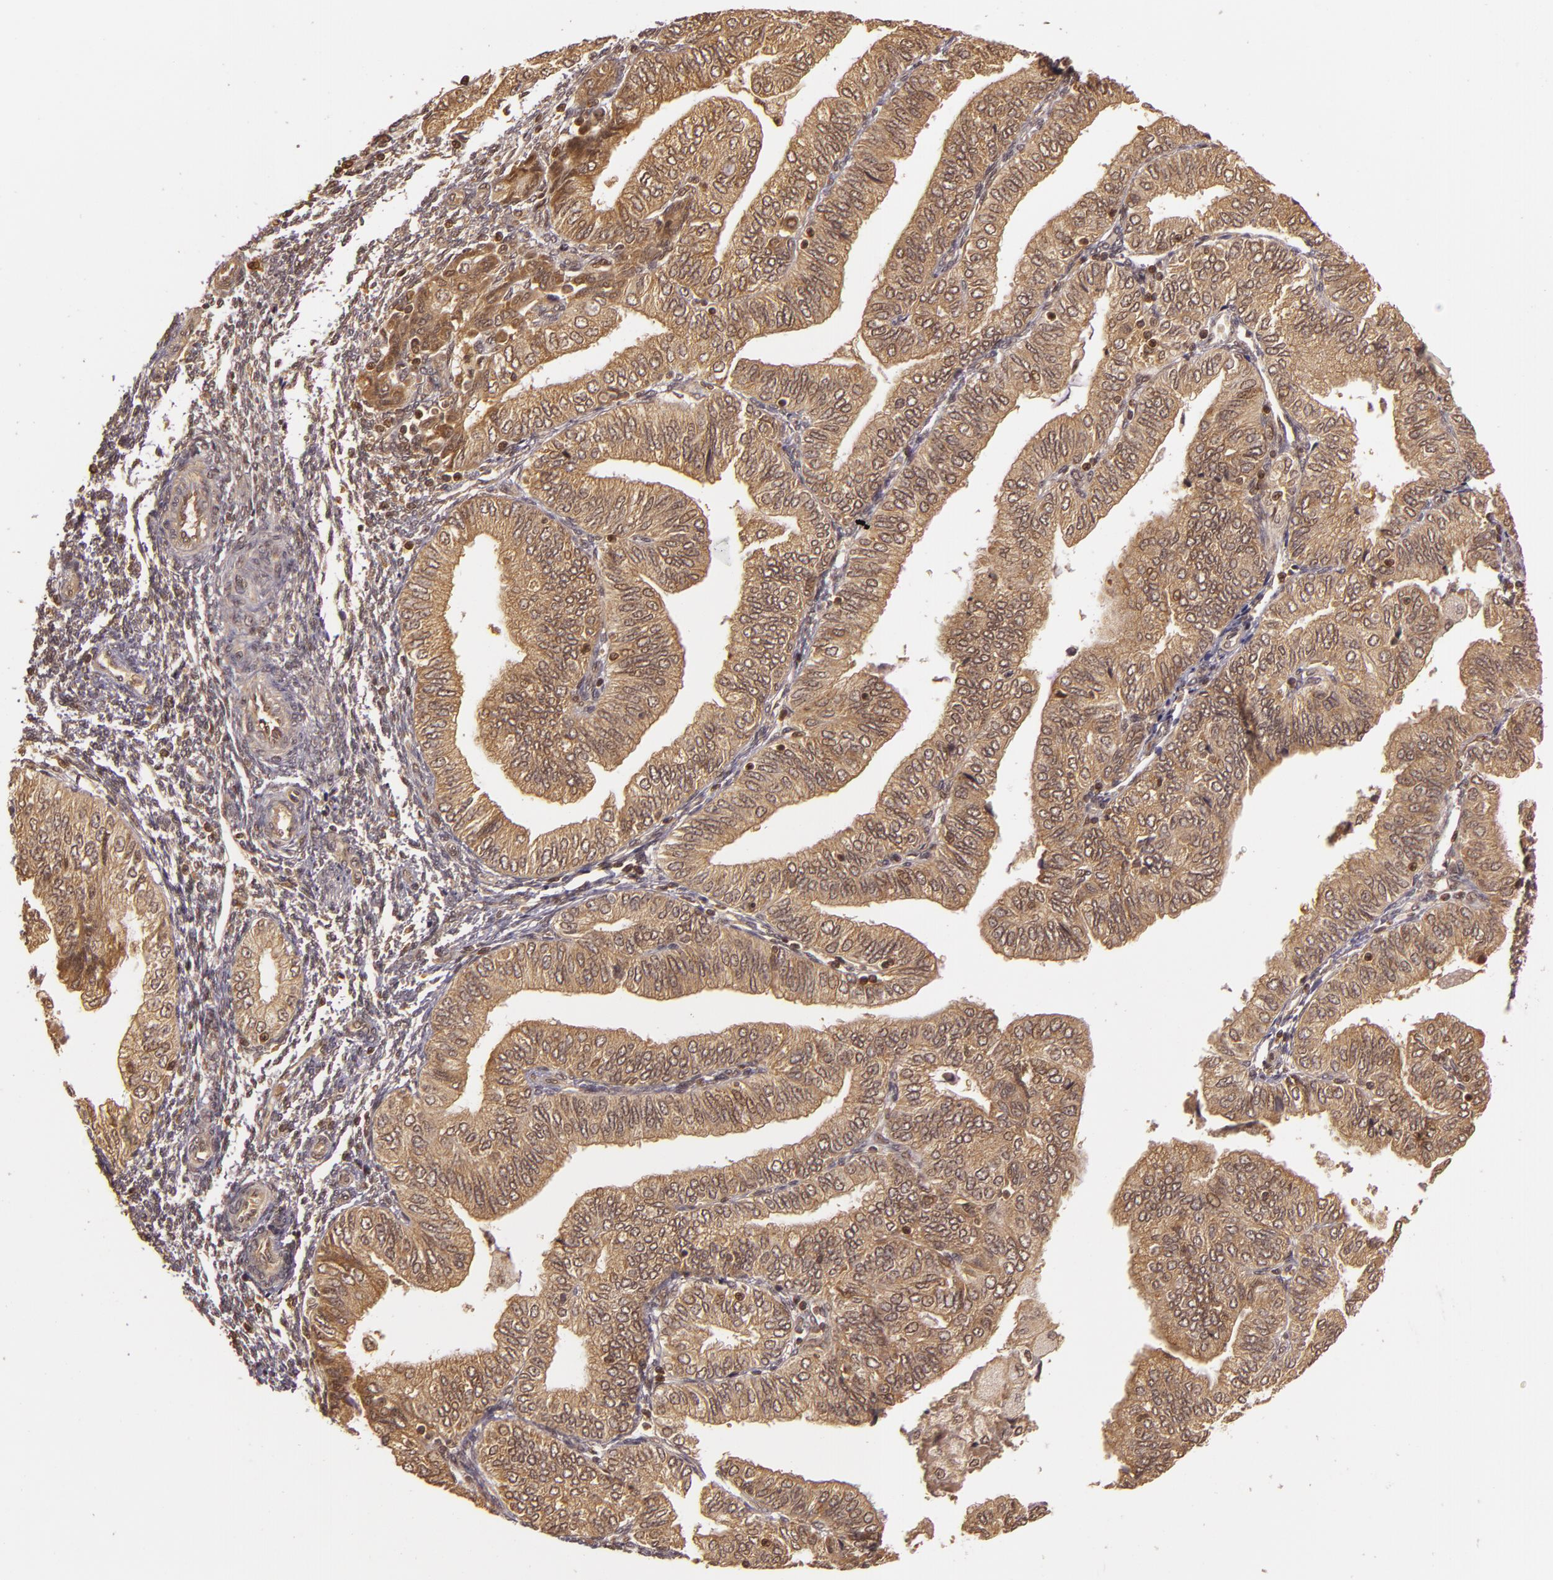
{"staining": {"intensity": "moderate", "quantity": ">75%", "location": "cytoplasmic/membranous"}, "tissue": "endometrial cancer", "cell_type": "Tumor cells", "image_type": "cancer", "snomed": [{"axis": "morphology", "description": "Adenocarcinoma, NOS"}, {"axis": "topography", "description": "Endometrium"}], "caption": "About >75% of tumor cells in endometrial adenocarcinoma demonstrate moderate cytoplasmic/membranous protein staining as visualized by brown immunohistochemical staining.", "gene": "TXNRD2", "patient": {"sex": "female", "age": 51}}